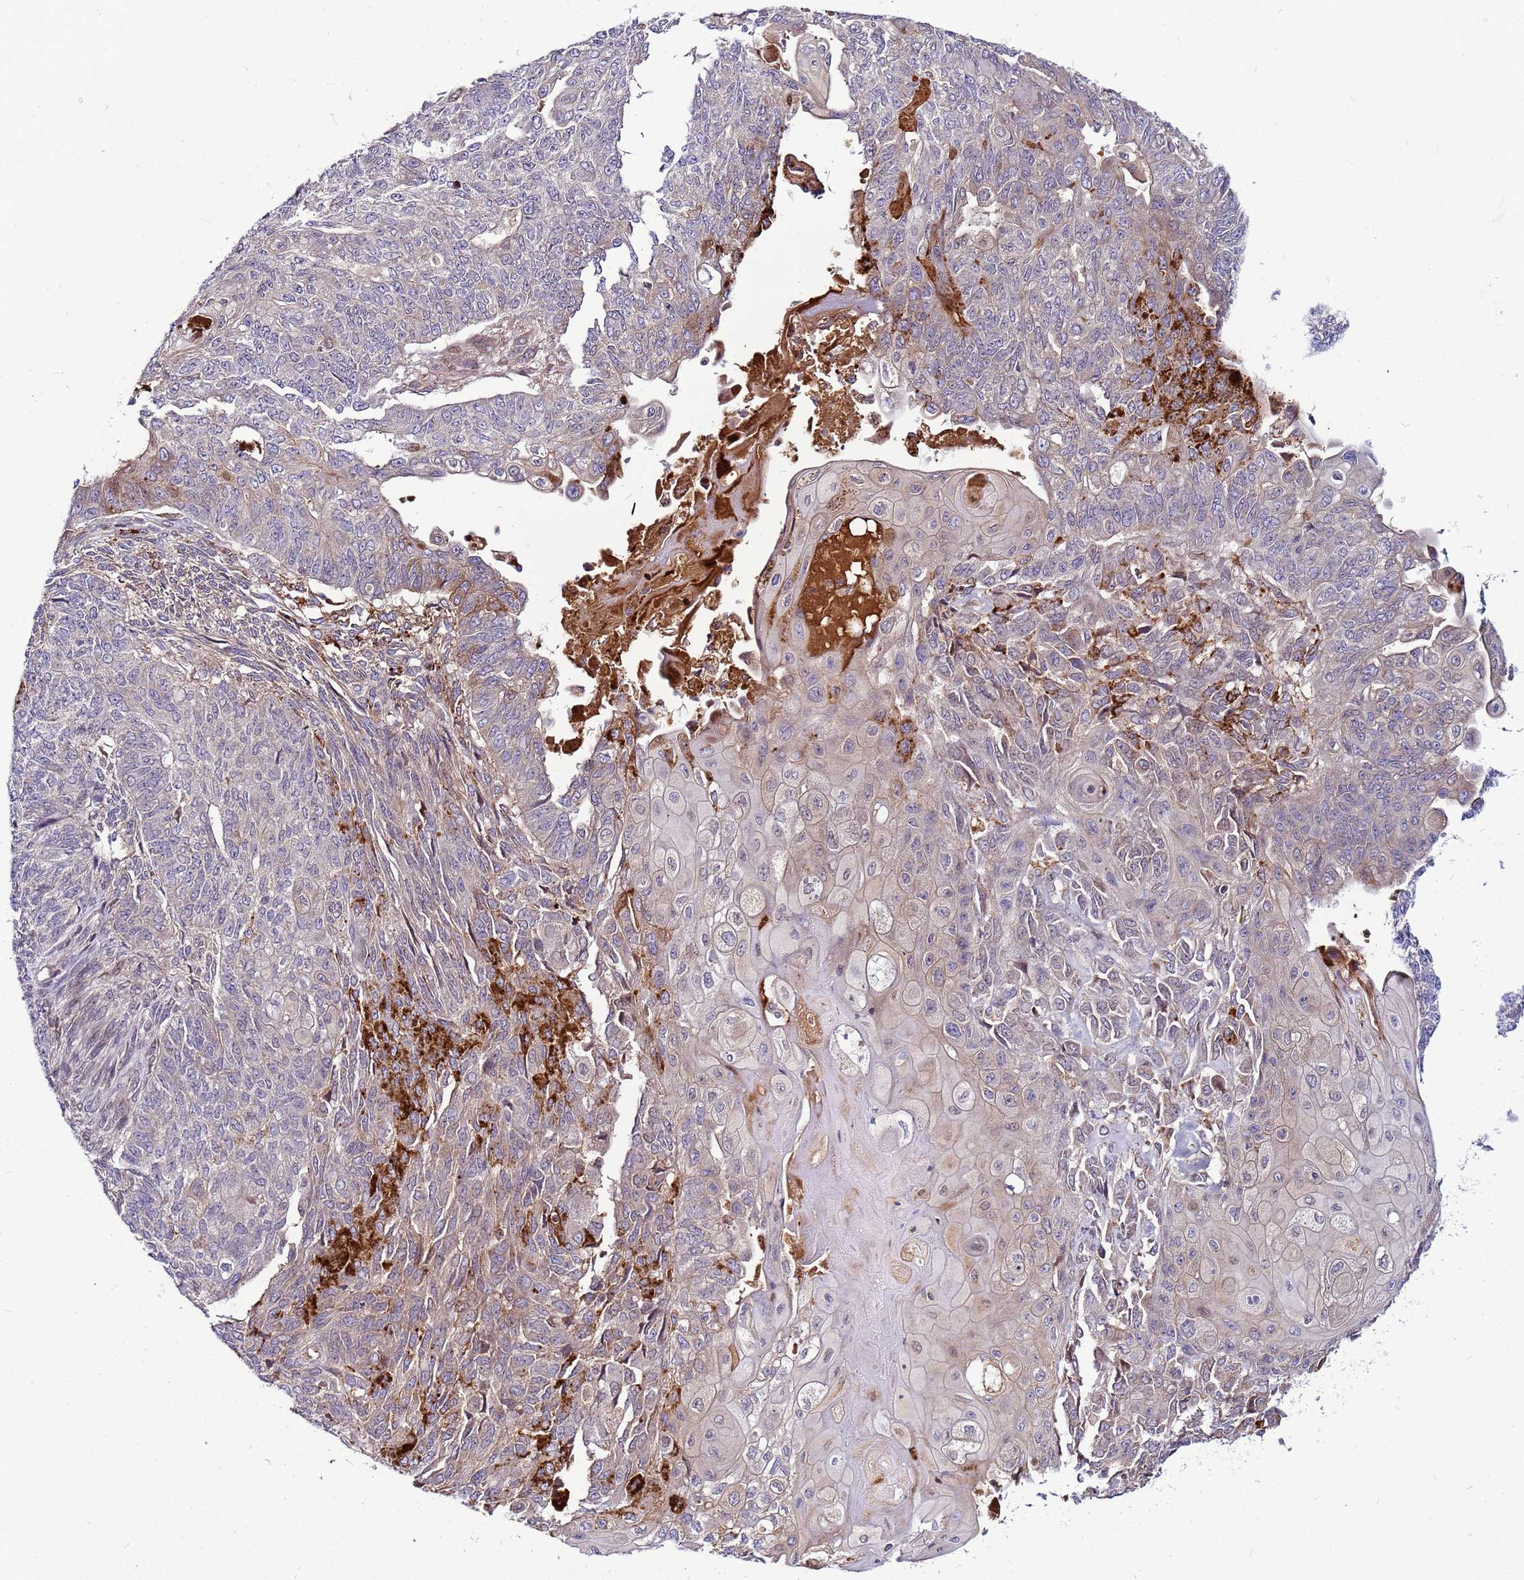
{"staining": {"intensity": "moderate", "quantity": "<25%", "location": "cytoplasmic/membranous"}, "tissue": "endometrial cancer", "cell_type": "Tumor cells", "image_type": "cancer", "snomed": [{"axis": "morphology", "description": "Adenocarcinoma, NOS"}, {"axis": "topography", "description": "Endometrium"}], "caption": "IHC image of neoplastic tissue: adenocarcinoma (endometrial) stained using immunohistochemistry displays low levels of moderate protein expression localized specifically in the cytoplasmic/membranous of tumor cells, appearing as a cytoplasmic/membranous brown color.", "gene": "CCDC71", "patient": {"sex": "female", "age": 32}}